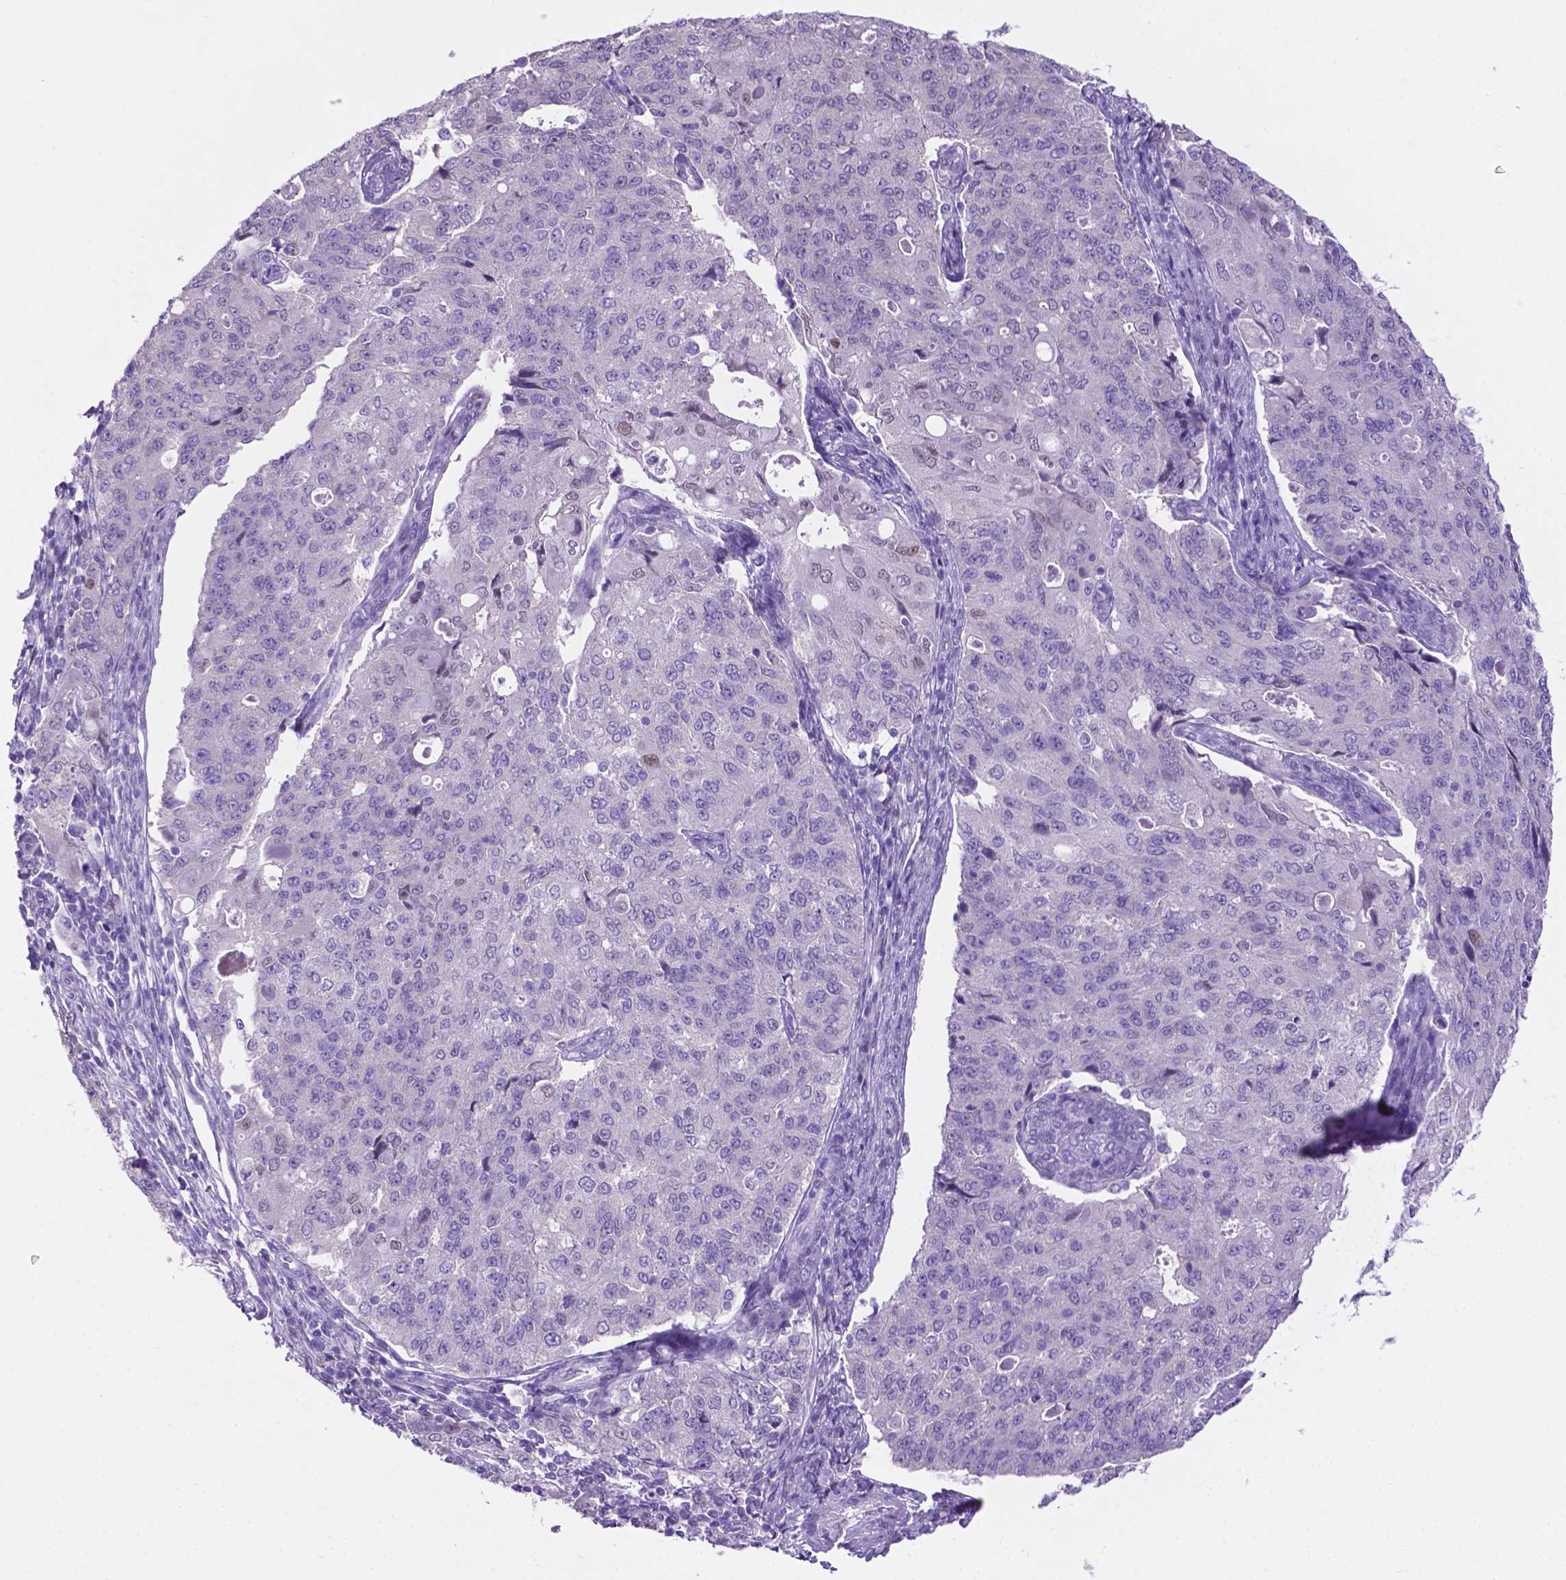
{"staining": {"intensity": "negative", "quantity": "none", "location": "none"}, "tissue": "endometrial cancer", "cell_type": "Tumor cells", "image_type": "cancer", "snomed": [{"axis": "morphology", "description": "Adenocarcinoma, NOS"}, {"axis": "topography", "description": "Endometrium"}], "caption": "The histopathology image shows no staining of tumor cells in adenocarcinoma (endometrial).", "gene": "TMEM210", "patient": {"sex": "female", "age": 43}}